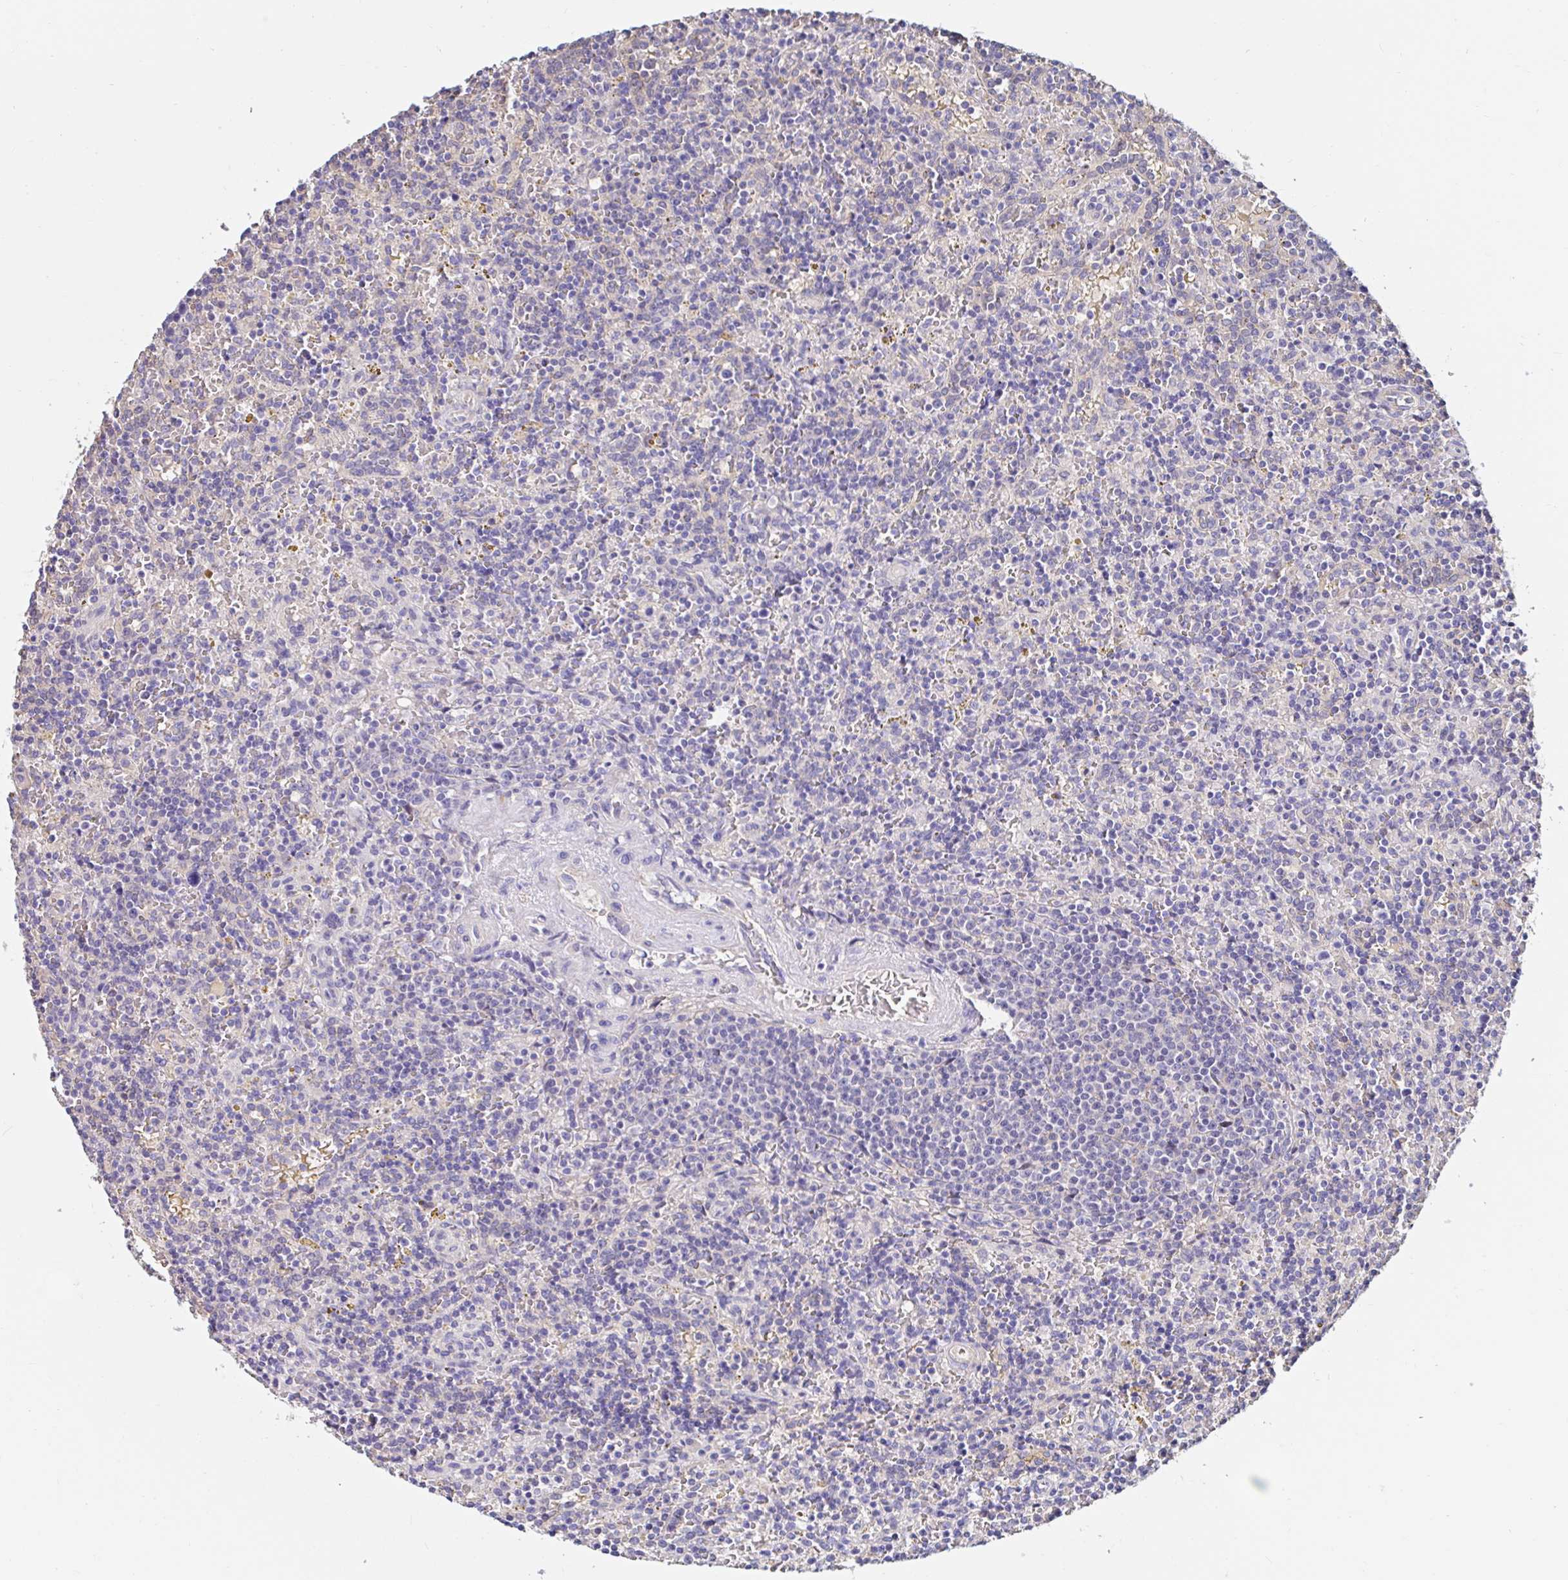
{"staining": {"intensity": "negative", "quantity": "none", "location": "none"}, "tissue": "lymphoma", "cell_type": "Tumor cells", "image_type": "cancer", "snomed": [{"axis": "morphology", "description": "Malignant lymphoma, non-Hodgkin's type, Low grade"}, {"axis": "topography", "description": "Spleen"}], "caption": "Immunohistochemical staining of human malignant lymphoma, non-Hodgkin's type (low-grade) shows no significant staining in tumor cells.", "gene": "RSRP1", "patient": {"sex": "male", "age": 67}}